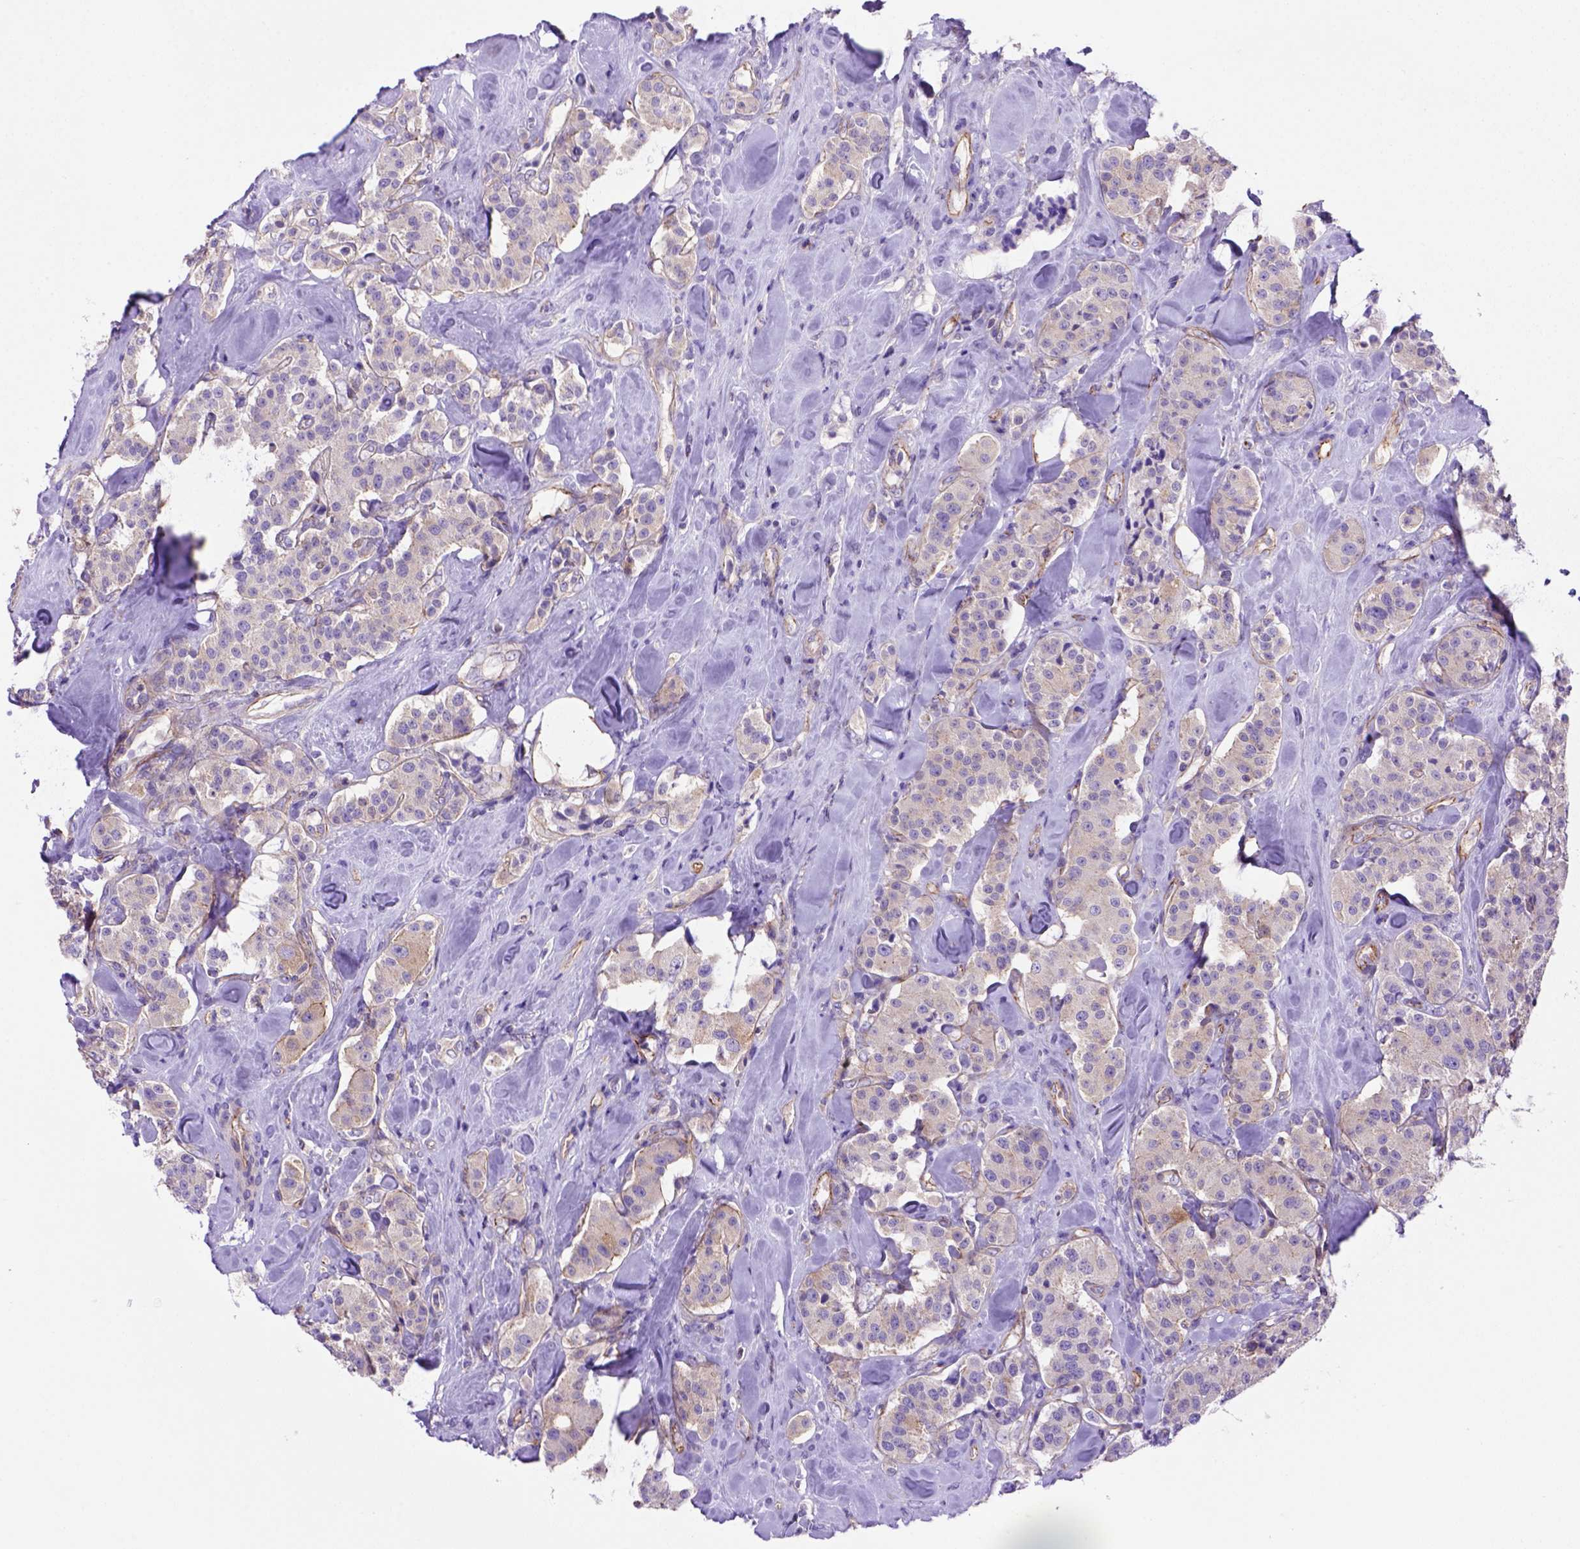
{"staining": {"intensity": "weak", "quantity": "<25%", "location": "cytoplasmic/membranous"}, "tissue": "carcinoid", "cell_type": "Tumor cells", "image_type": "cancer", "snomed": [{"axis": "morphology", "description": "Carcinoid, malignant, NOS"}, {"axis": "topography", "description": "Pancreas"}], "caption": "DAB immunohistochemical staining of human malignant carcinoid demonstrates no significant expression in tumor cells.", "gene": "PEX12", "patient": {"sex": "male", "age": 41}}